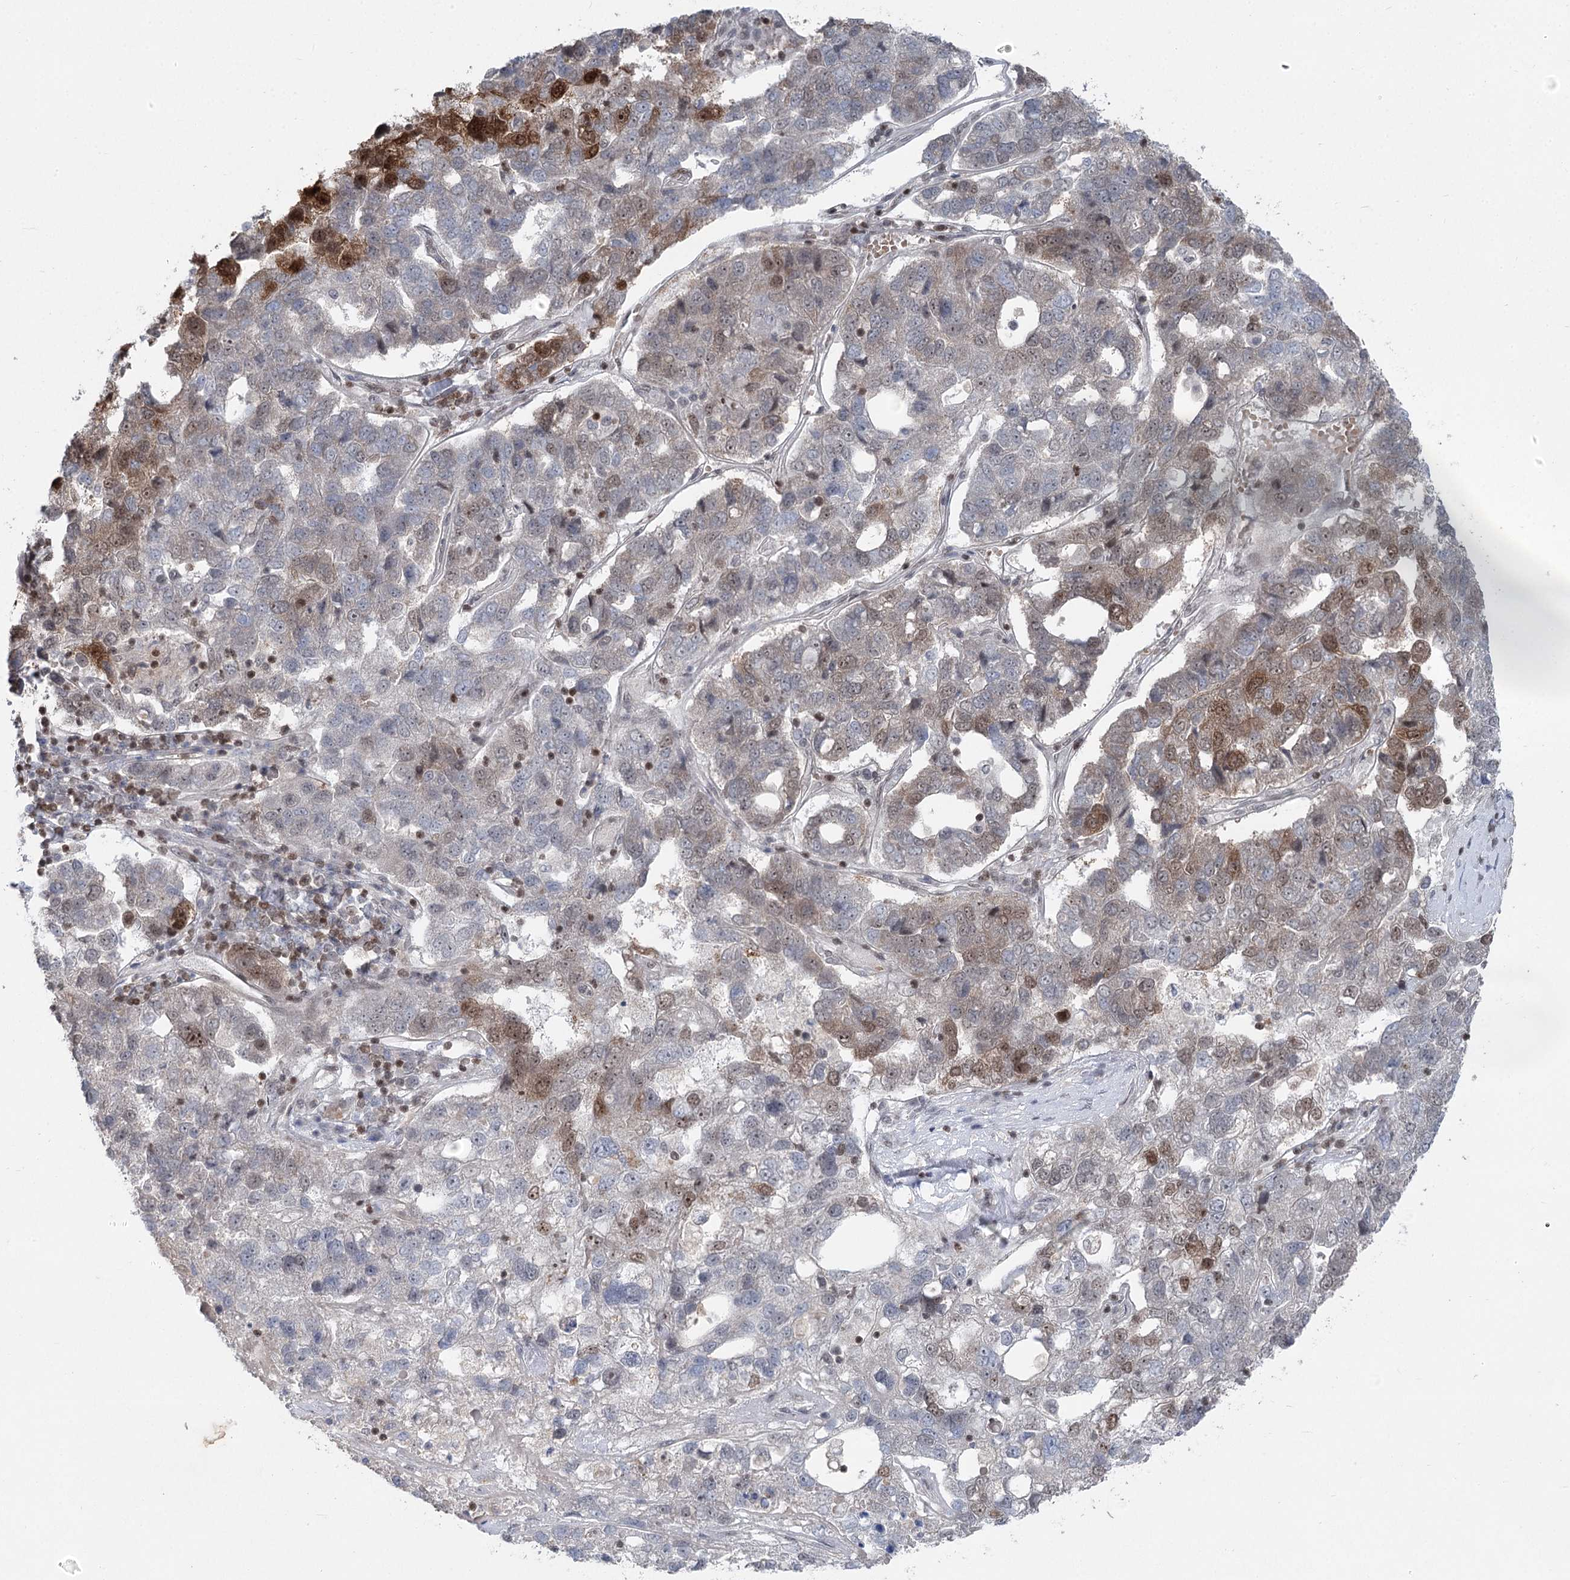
{"staining": {"intensity": "moderate", "quantity": "<25%", "location": "nuclear"}, "tissue": "pancreatic cancer", "cell_type": "Tumor cells", "image_type": "cancer", "snomed": [{"axis": "morphology", "description": "Adenocarcinoma, NOS"}, {"axis": "topography", "description": "Pancreas"}], "caption": "Protein expression analysis of pancreatic cancer displays moderate nuclear staining in about <25% of tumor cells.", "gene": "CGGBP1", "patient": {"sex": "female", "age": 61}}